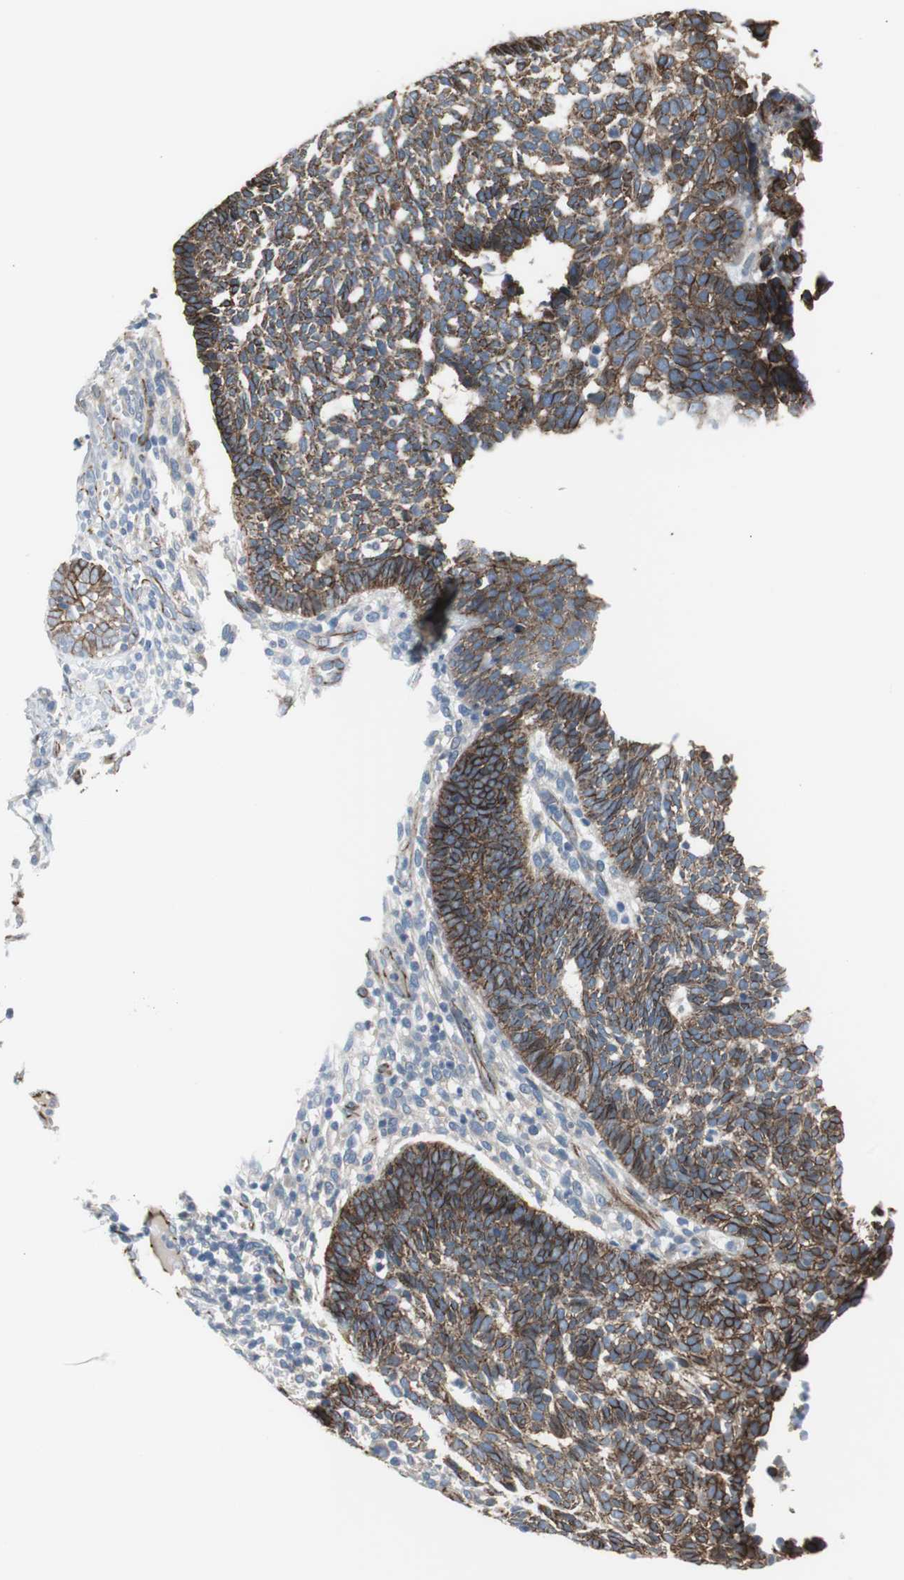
{"staining": {"intensity": "strong", "quantity": ">75%", "location": "cytoplasmic/membranous"}, "tissue": "skin cancer", "cell_type": "Tumor cells", "image_type": "cancer", "snomed": [{"axis": "morphology", "description": "Normal tissue, NOS"}, {"axis": "morphology", "description": "Basal cell carcinoma"}, {"axis": "topography", "description": "Skin"}], "caption": "Skin basal cell carcinoma tissue exhibits strong cytoplasmic/membranous staining in about >75% of tumor cells, visualized by immunohistochemistry. Immunohistochemistry (ihc) stains the protein in brown and the nuclei are stained blue.", "gene": "STXBP4", "patient": {"sex": "male", "age": 87}}